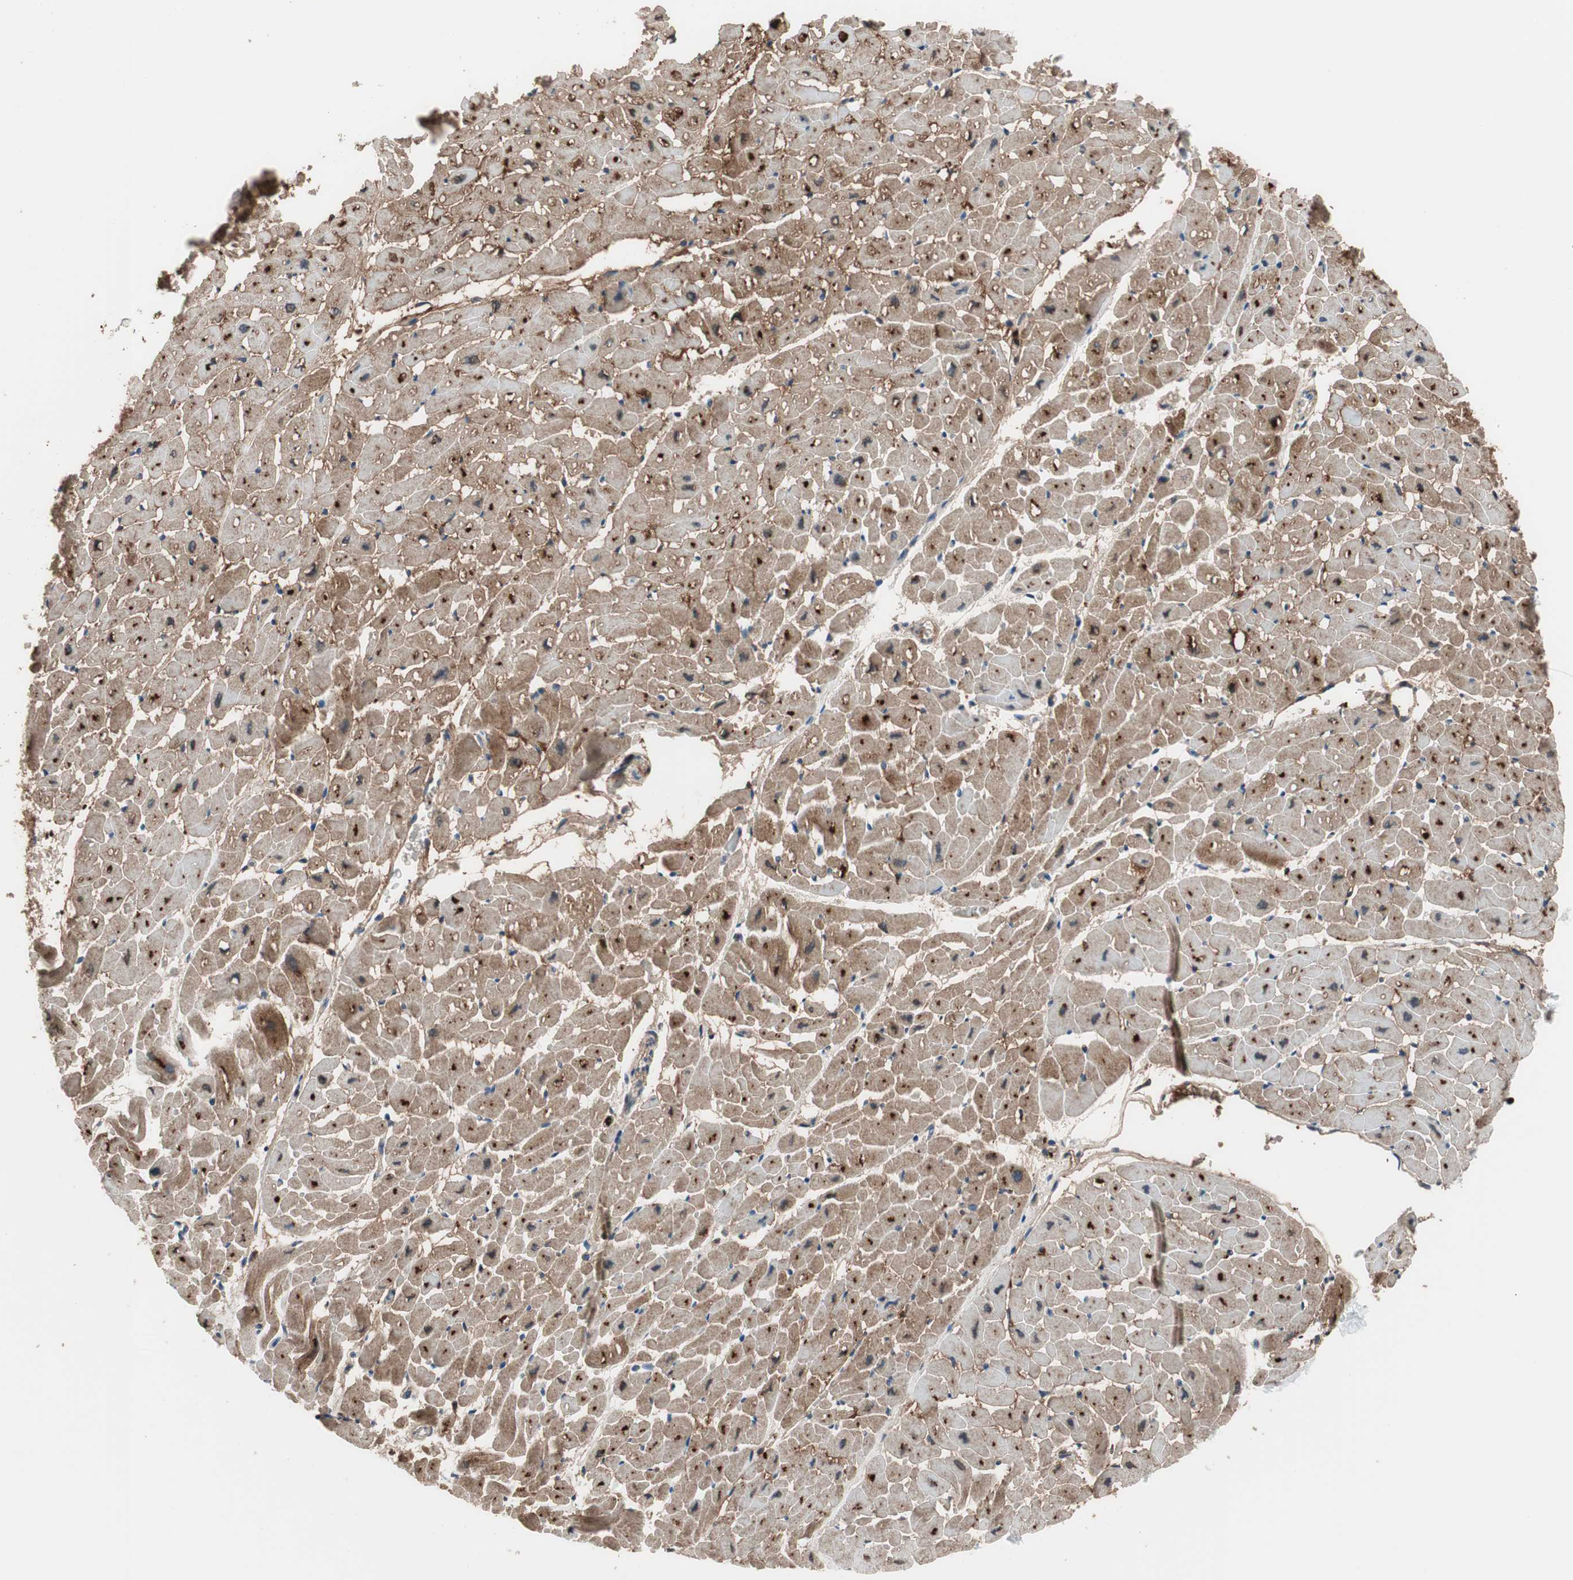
{"staining": {"intensity": "strong", "quantity": "<25%", "location": "cytoplasmic/membranous,nuclear"}, "tissue": "heart muscle", "cell_type": "Cardiomyocytes", "image_type": "normal", "snomed": [{"axis": "morphology", "description": "Normal tissue, NOS"}, {"axis": "topography", "description": "Heart"}], "caption": "Strong cytoplasmic/membranous,nuclear positivity is appreciated in approximately <25% of cardiomyocytes in benign heart muscle. The protein is shown in brown color, while the nuclei are stained blue.", "gene": "PRDX2", "patient": {"sex": "male", "age": 45}}